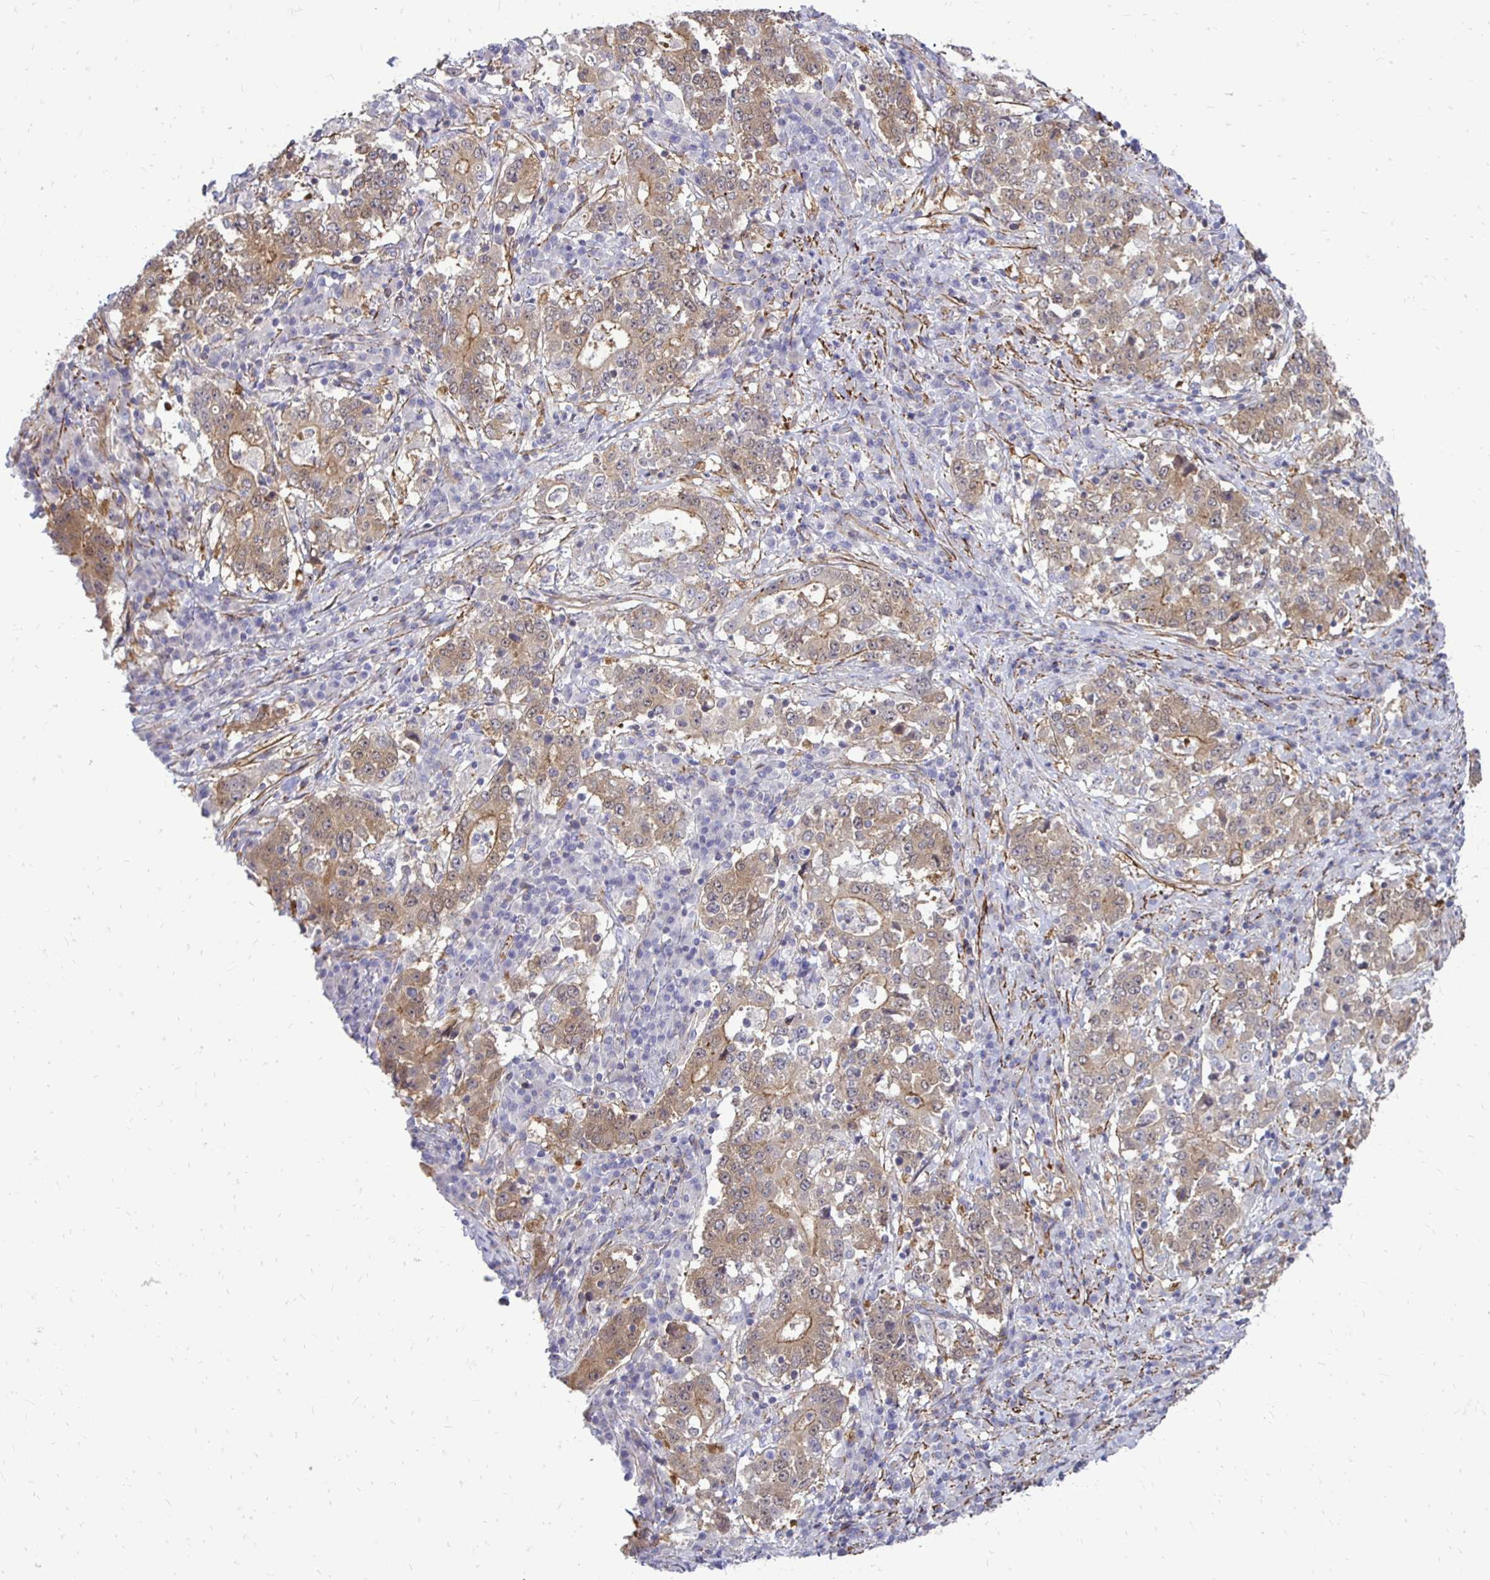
{"staining": {"intensity": "moderate", "quantity": ">75%", "location": "cytoplasmic/membranous"}, "tissue": "stomach cancer", "cell_type": "Tumor cells", "image_type": "cancer", "snomed": [{"axis": "morphology", "description": "Adenocarcinoma, NOS"}, {"axis": "topography", "description": "Stomach"}], "caption": "Protein staining demonstrates moderate cytoplasmic/membranous positivity in approximately >75% of tumor cells in stomach cancer (adenocarcinoma).", "gene": "CTPS1", "patient": {"sex": "male", "age": 59}}